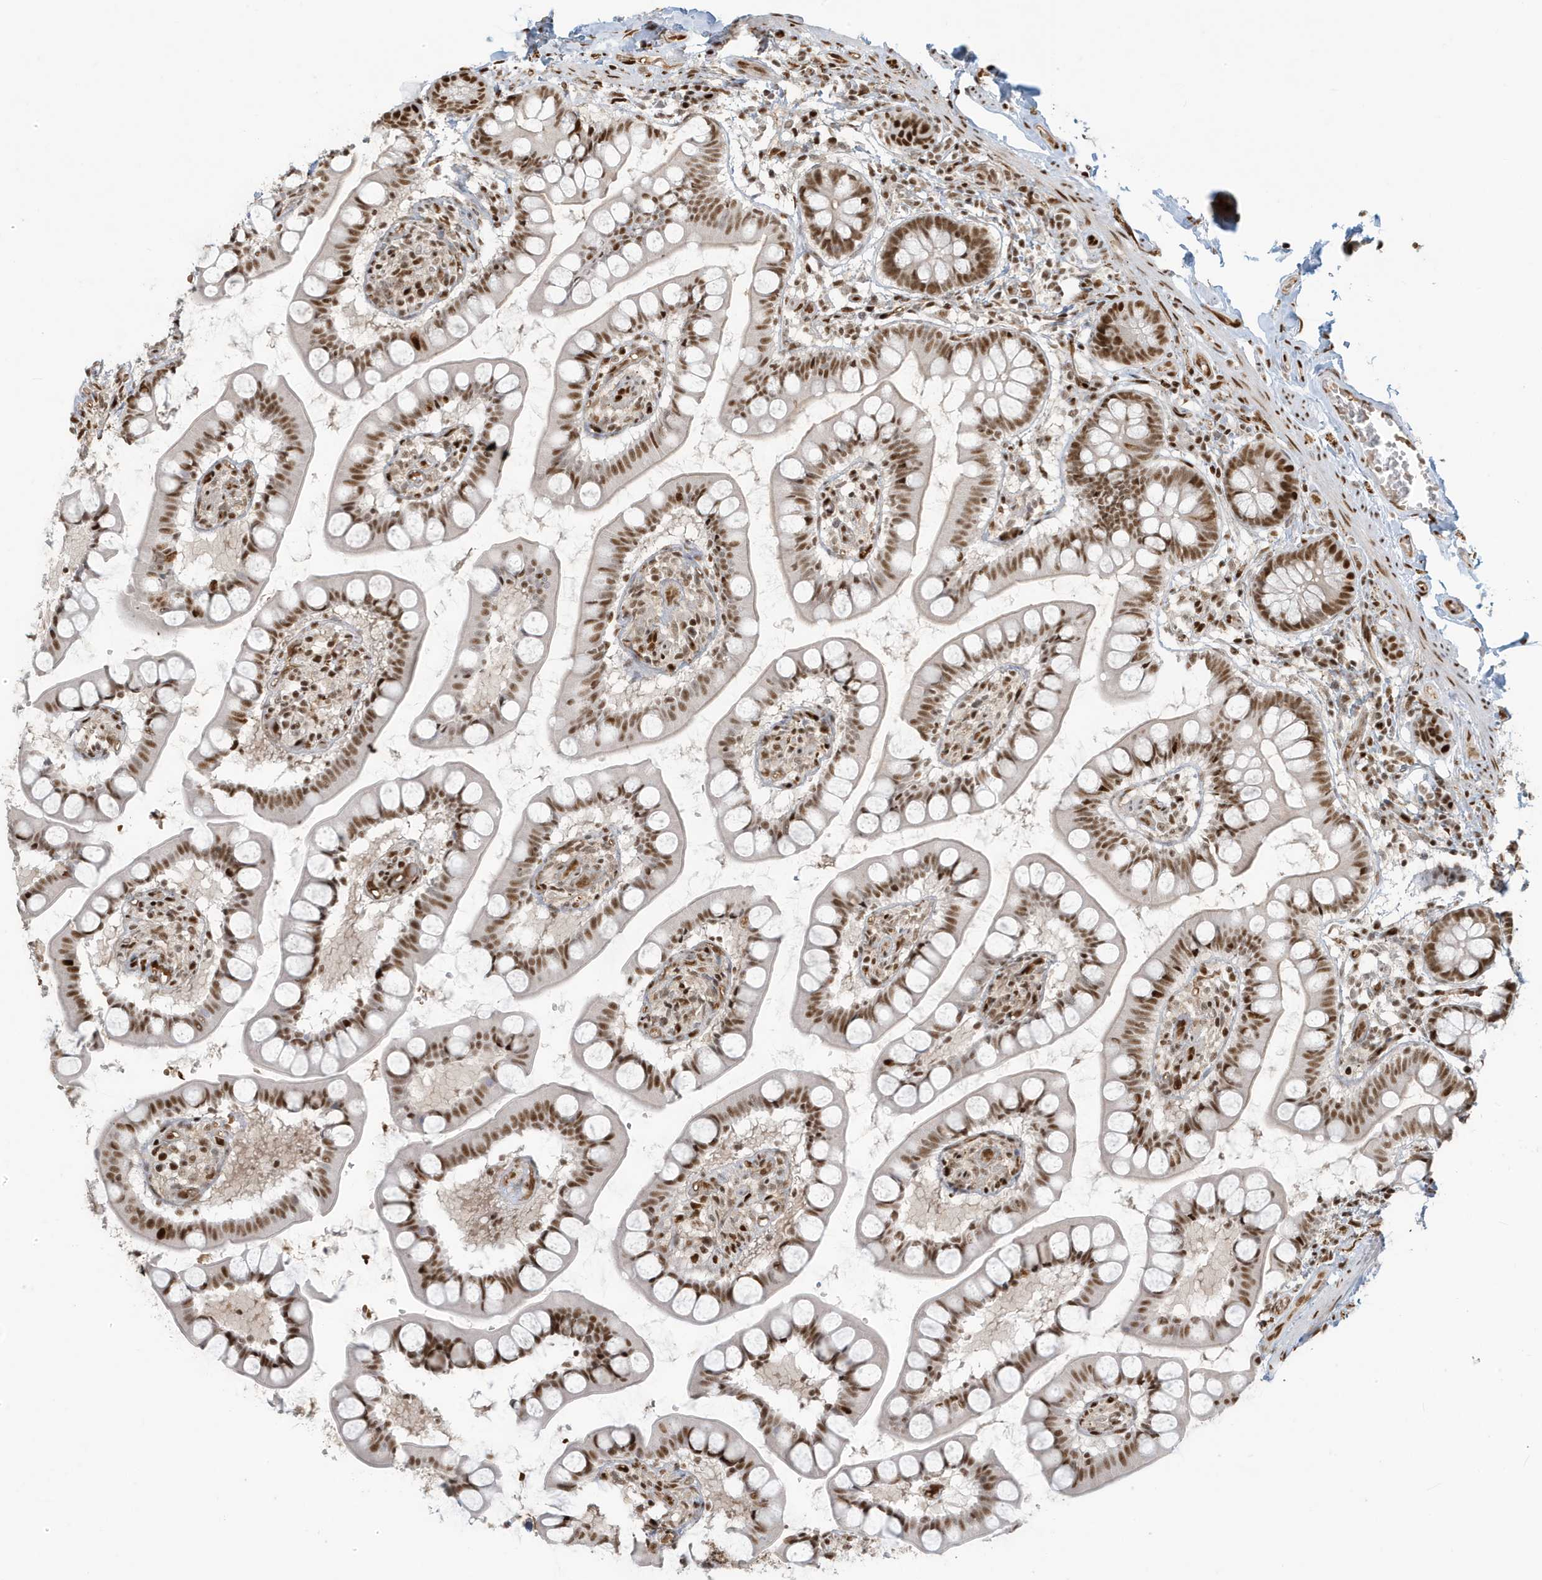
{"staining": {"intensity": "moderate", "quantity": ">75%", "location": "nuclear"}, "tissue": "small intestine", "cell_type": "Glandular cells", "image_type": "normal", "snomed": [{"axis": "morphology", "description": "Normal tissue, NOS"}, {"axis": "topography", "description": "Small intestine"}], "caption": "High-power microscopy captured an immunohistochemistry (IHC) micrograph of unremarkable small intestine, revealing moderate nuclear expression in approximately >75% of glandular cells.", "gene": "CKS1B", "patient": {"sex": "male", "age": 52}}